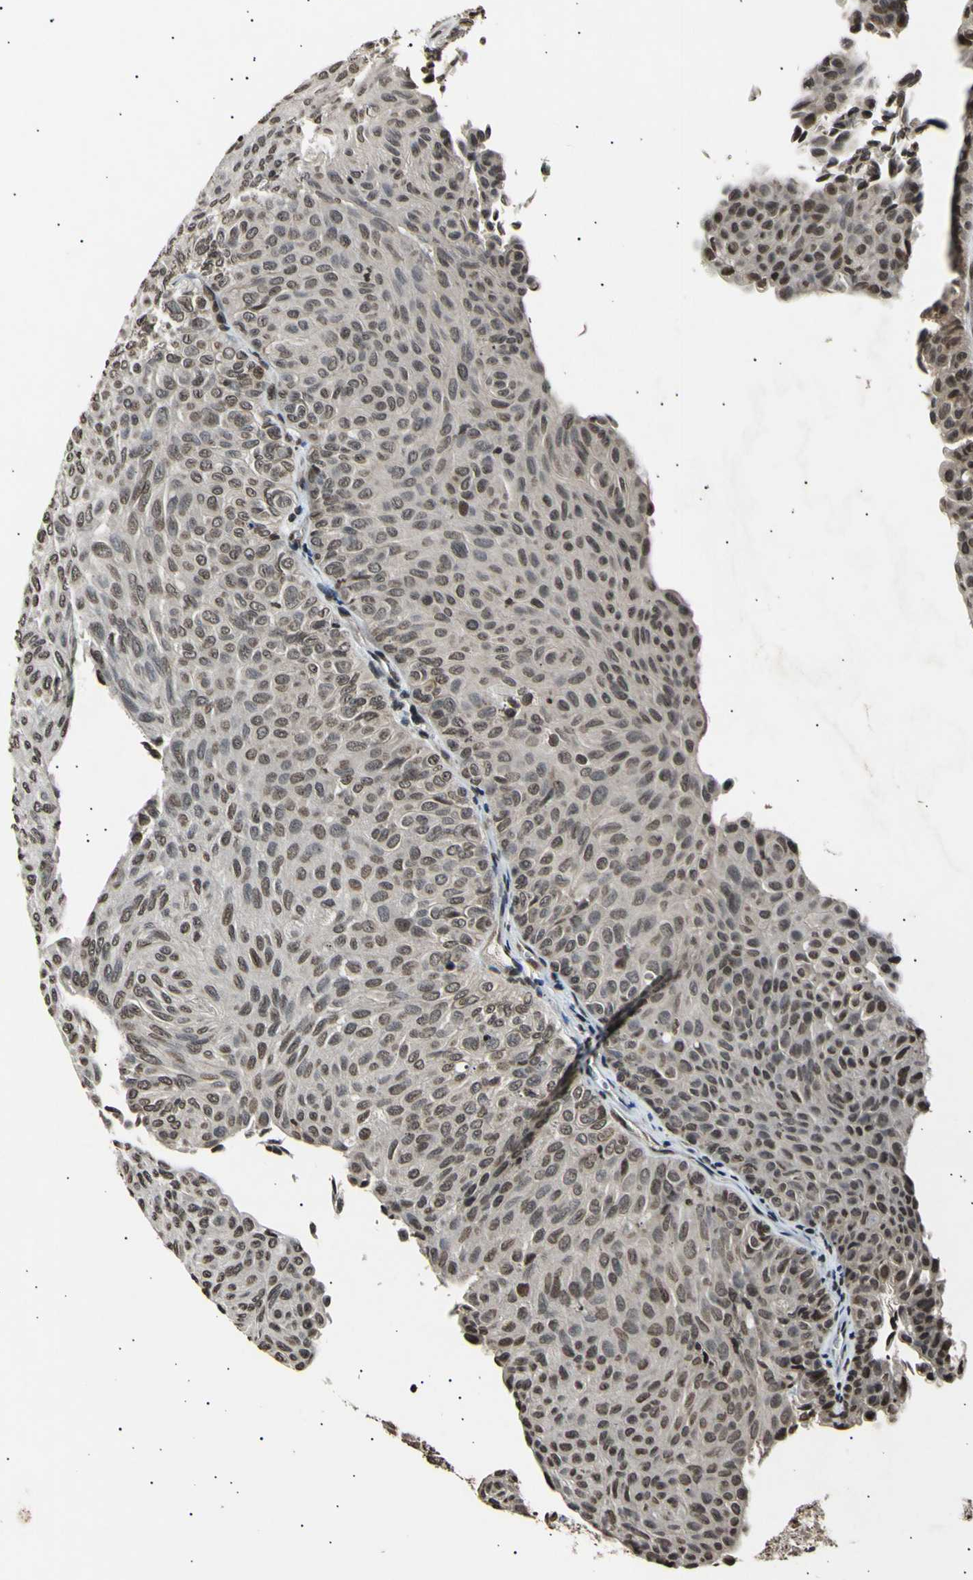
{"staining": {"intensity": "moderate", "quantity": ">75%", "location": "cytoplasmic/membranous,nuclear"}, "tissue": "urothelial cancer", "cell_type": "Tumor cells", "image_type": "cancer", "snomed": [{"axis": "morphology", "description": "Urothelial carcinoma, Low grade"}, {"axis": "topography", "description": "Urinary bladder"}], "caption": "This is a photomicrograph of IHC staining of urothelial cancer, which shows moderate staining in the cytoplasmic/membranous and nuclear of tumor cells.", "gene": "ANAPC7", "patient": {"sex": "male", "age": 78}}